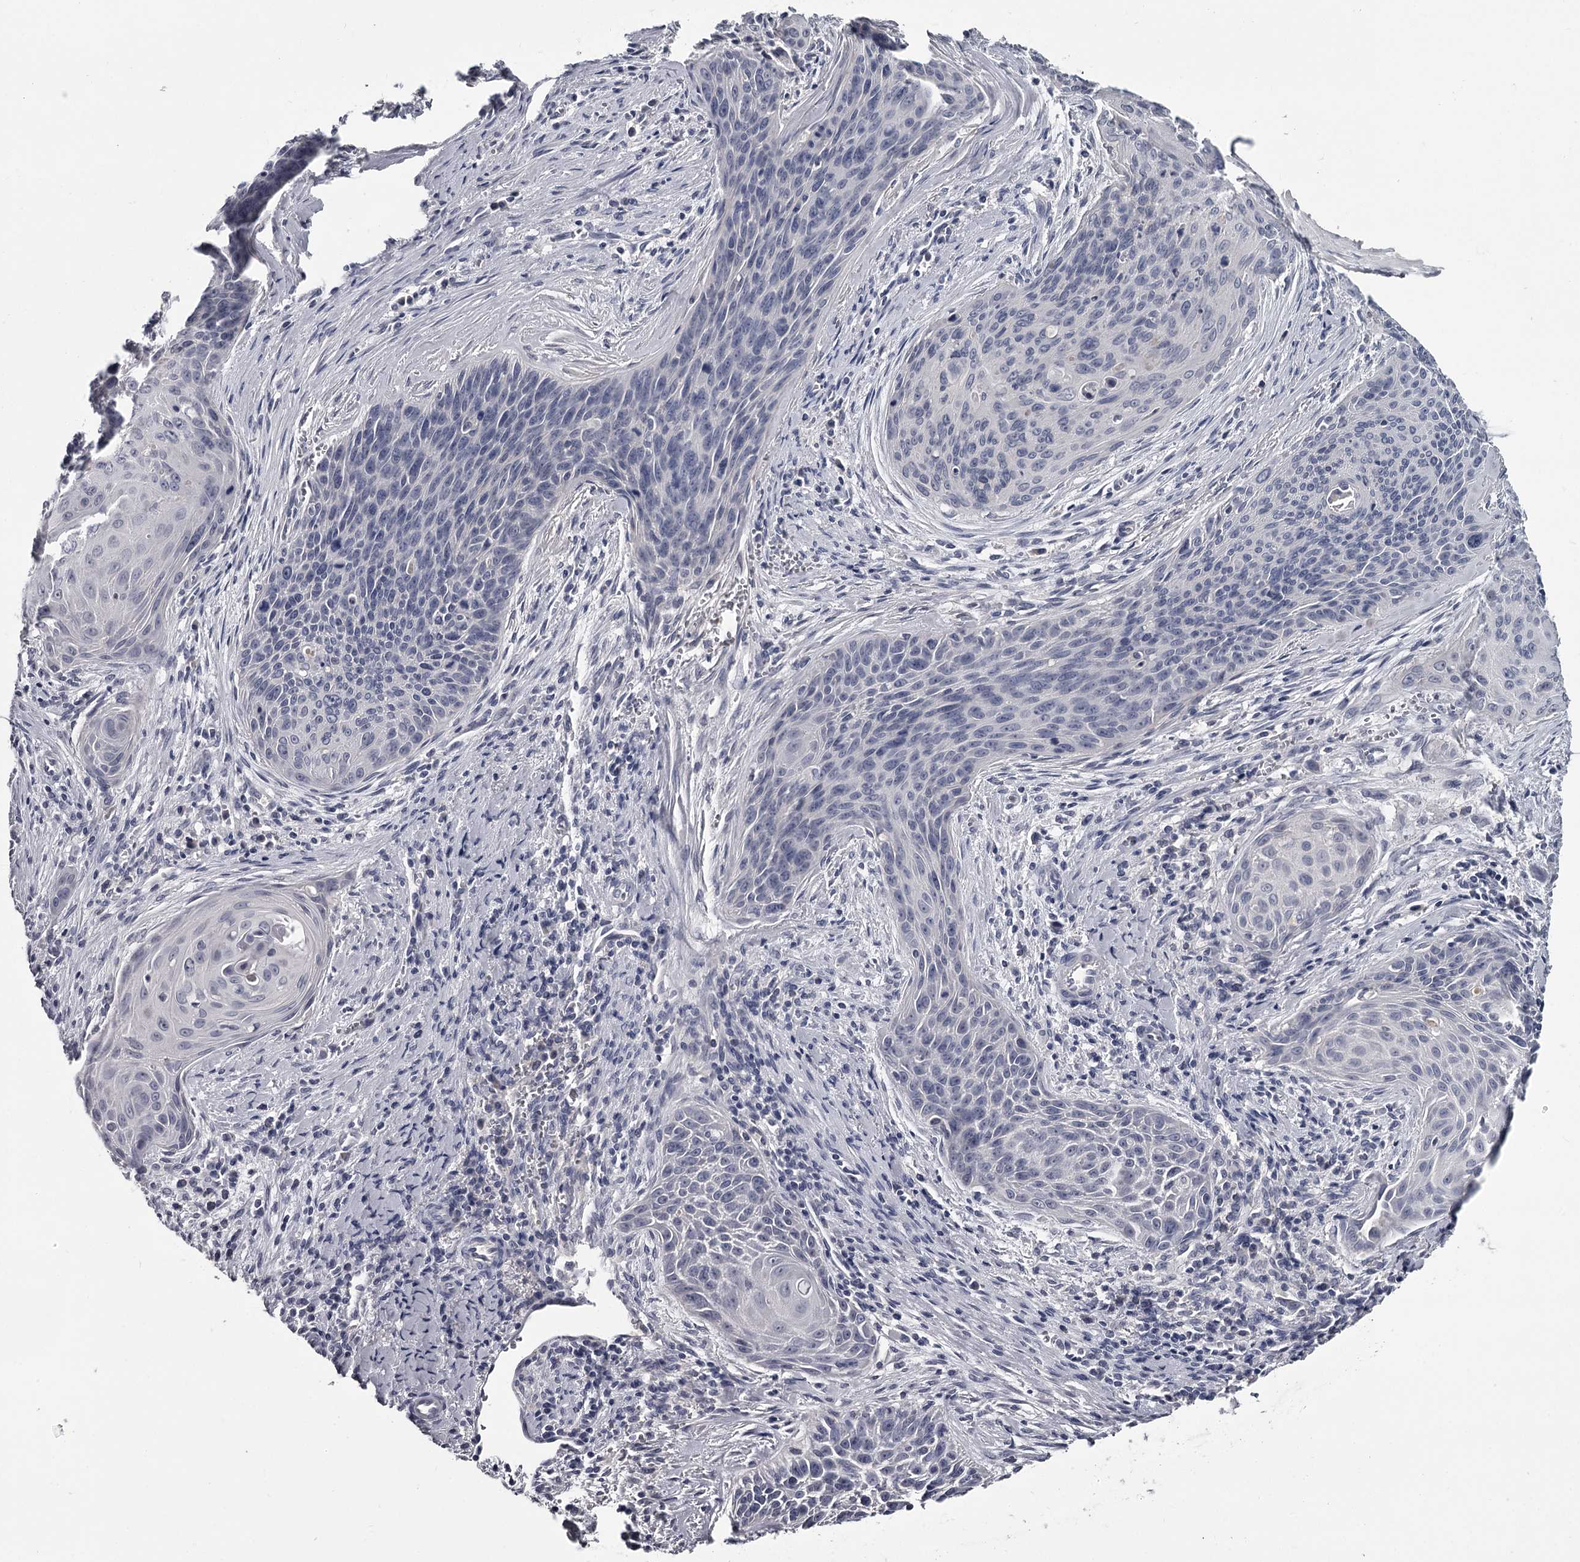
{"staining": {"intensity": "negative", "quantity": "none", "location": "none"}, "tissue": "cervical cancer", "cell_type": "Tumor cells", "image_type": "cancer", "snomed": [{"axis": "morphology", "description": "Squamous cell carcinoma, NOS"}, {"axis": "topography", "description": "Cervix"}], "caption": "Immunohistochemistry (IHC) image of cervical cancer stained for a protein (brown), which reveals no positivity in tumor cells.", "gene": "DAO", "patient": {"sex": "female", "age": 55}}